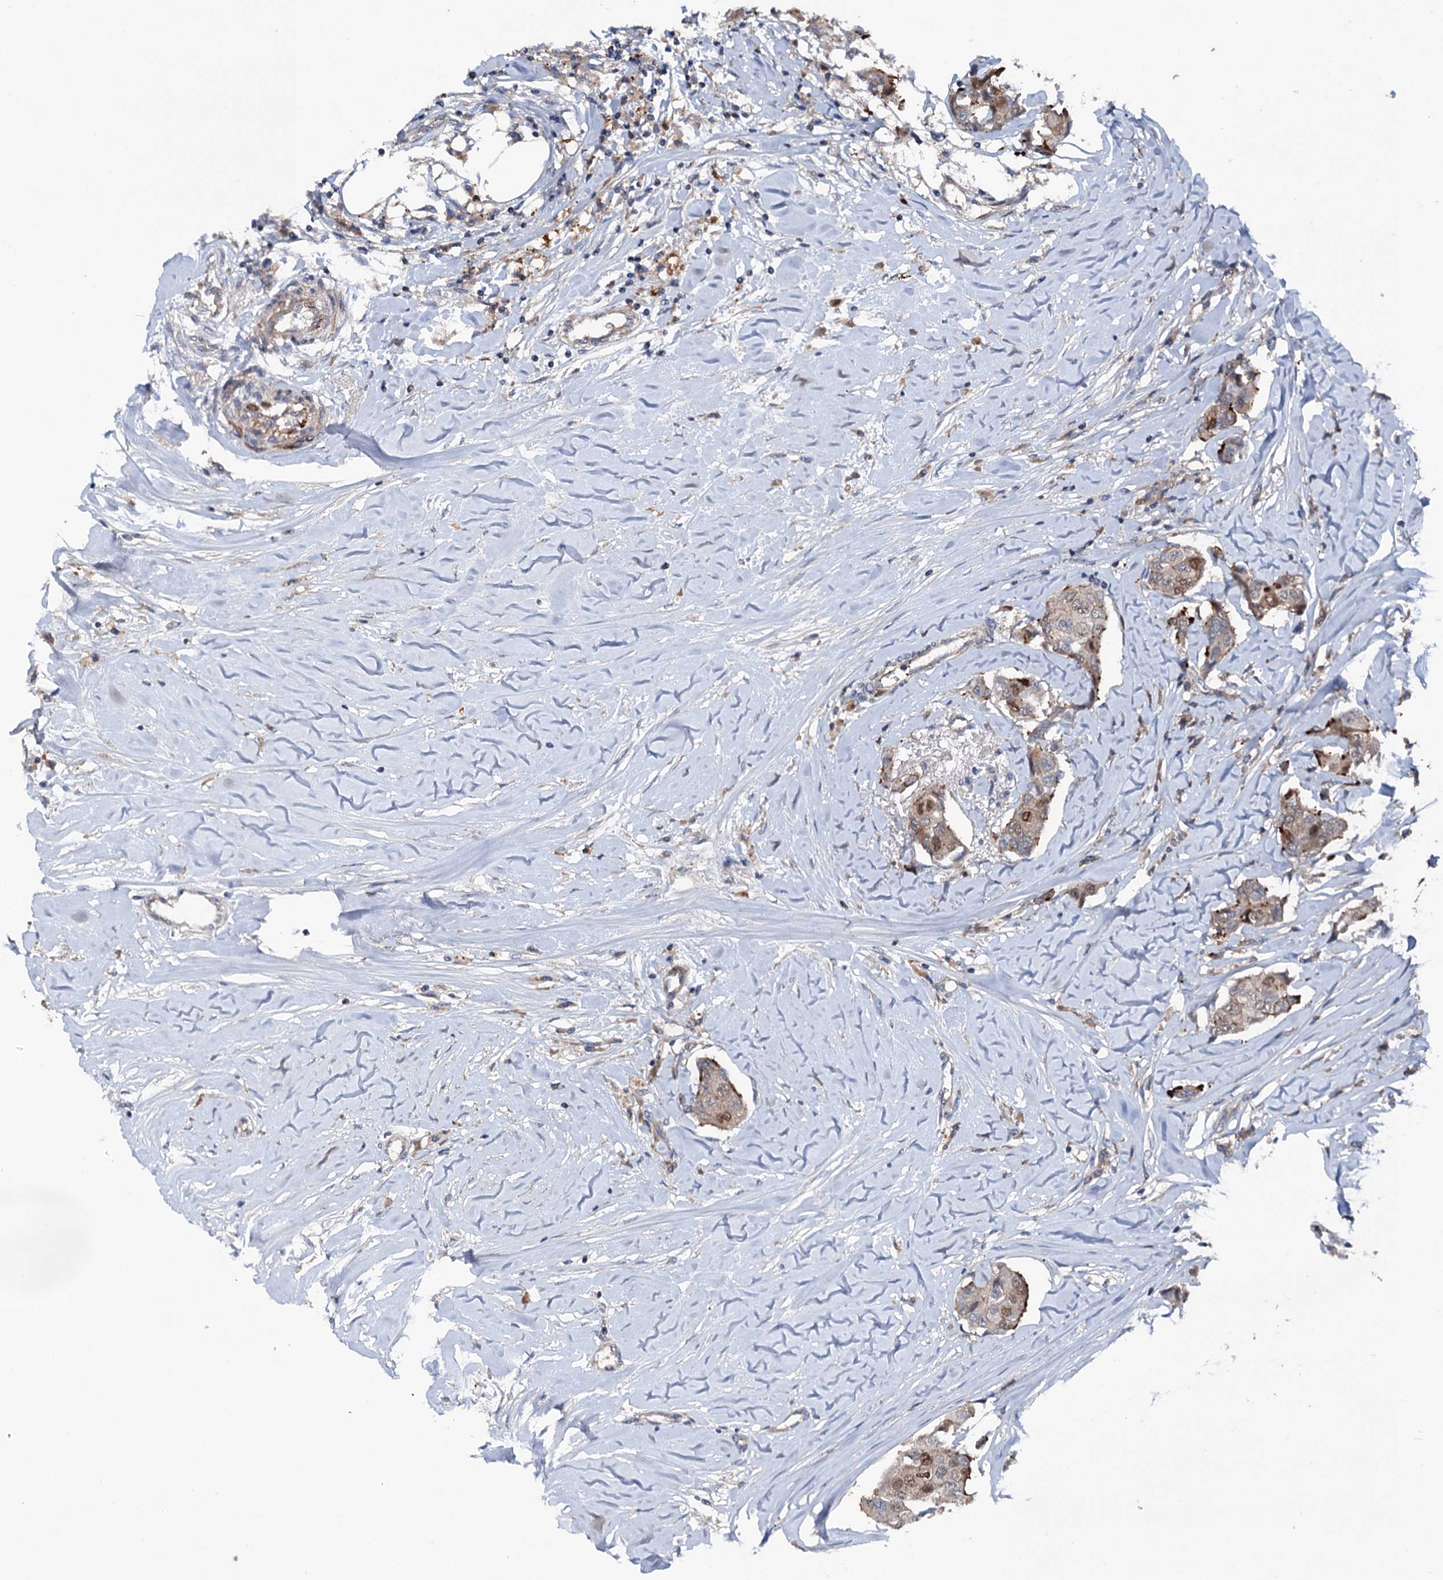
{"staining": {"intensity": "moderate", "quantity": "<25%", "location": "nuclear"}, "tissue": "breast cancer", "cell_type": "Tumor cells", "image_type": "cancer", "snomed": [{"axis": "morphology", "description": "Duct carcinoma"}, {"axis": "topography", "description": "Breast"}], "caption": "Immunohistochemistry photomicrograph of human invasive ductal carcinoma (breast) stained for a protein (brown), which reveals low levels of moderate nuclear staining in approximately <25% of tumor cells.", "gene": "NCAPD2", "patient": {"sex": "female", "age": 80}}